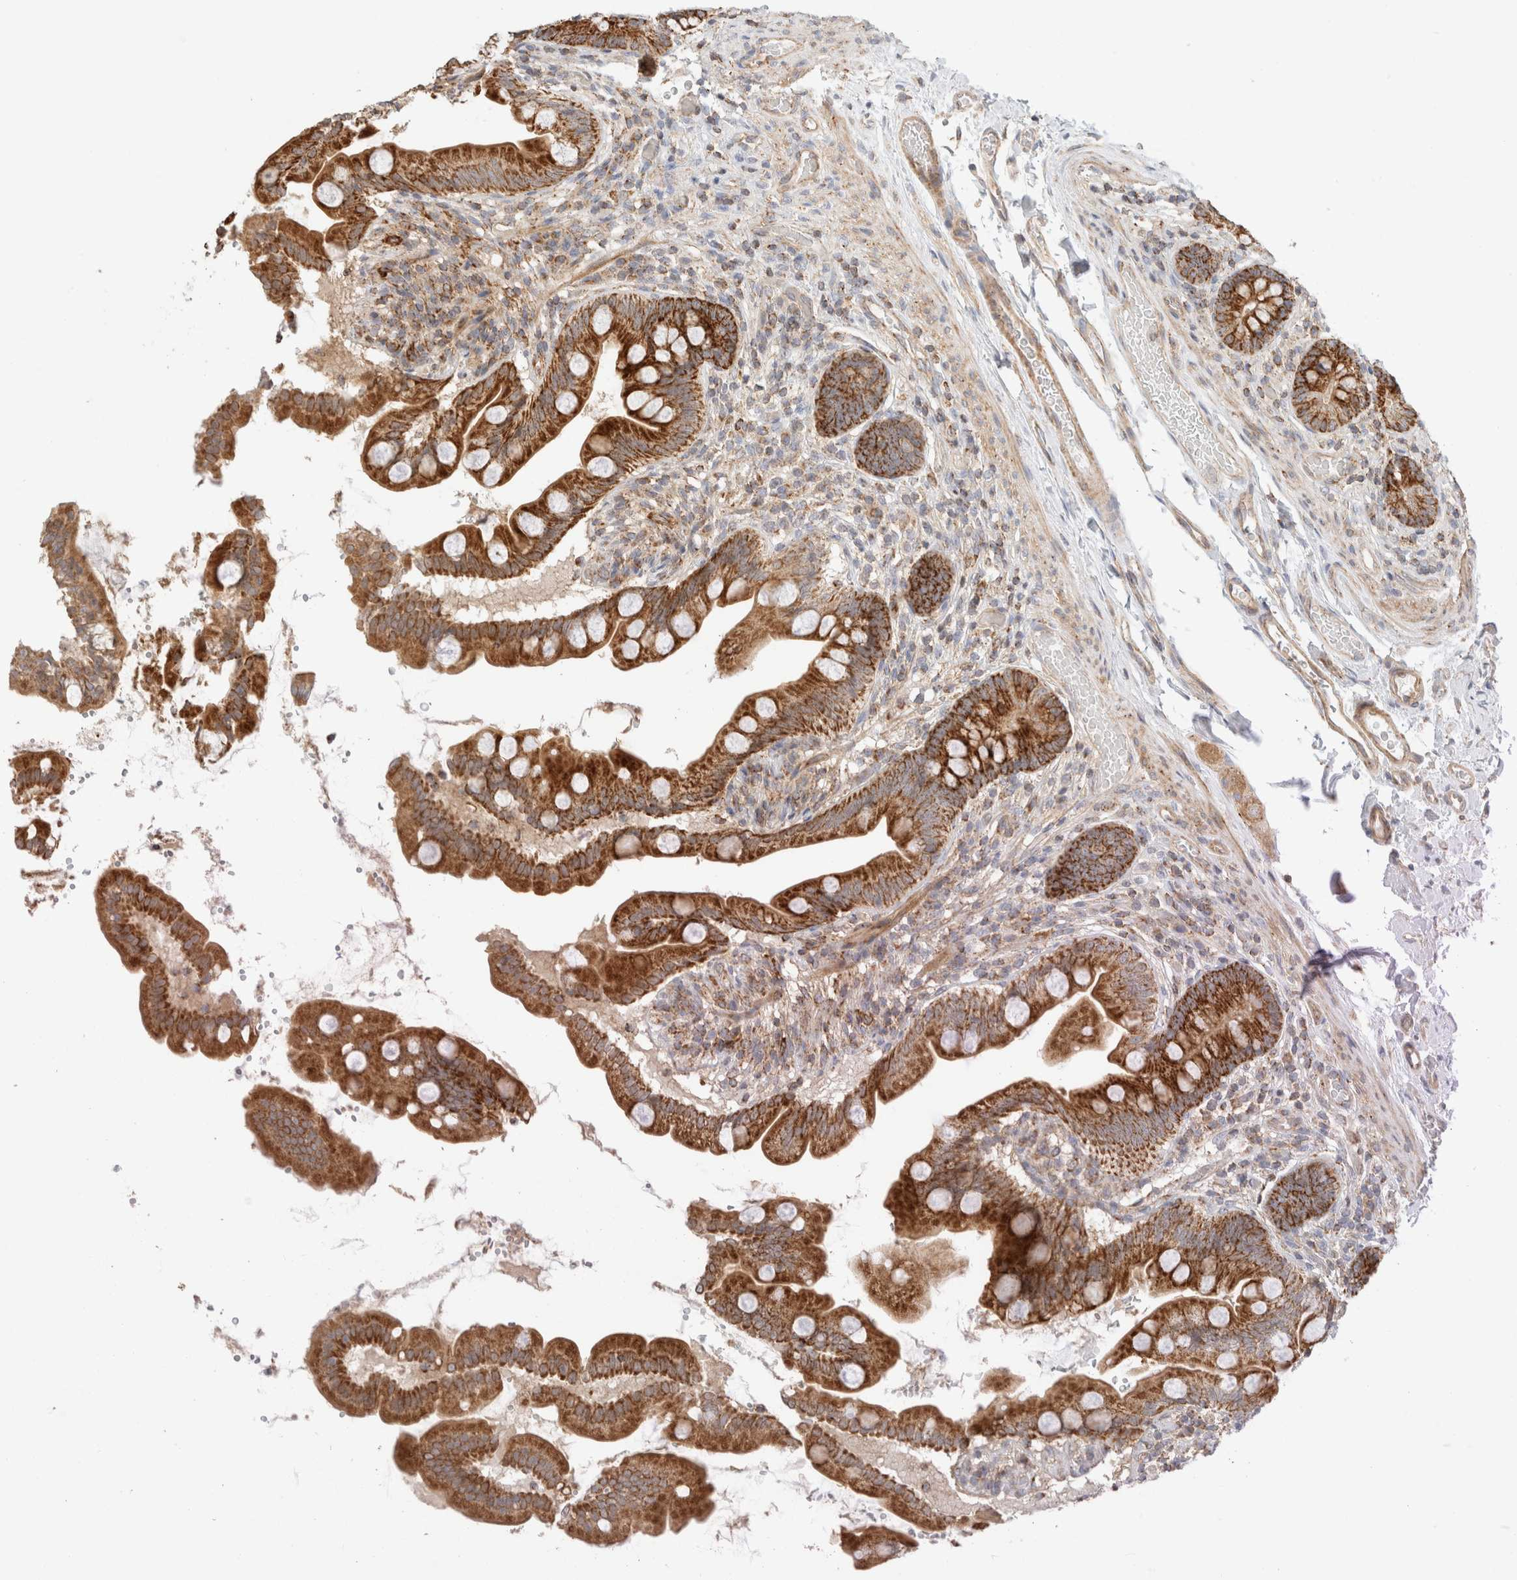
{"staining": {"intensity": "strong", "quantity": ">75%", "location": "cytoplasmic/membranous"}, "tissue": "small intestine", "cell_type": "Glandular cells", "image_type": "normal", "snomed": [{"axis": "morphology", "description": "Normal tissue, NOS"}, {"axis": "topography", "description": "Small intestine"}], "caption": "This histopathology image exhibits IHC staining of normal small intestine, with high strong cytoplasmic/membranous expression in approximately >75% of glandular cells.", "gene": "MRM3", "patient": {"sex": "female", "age": 56}}